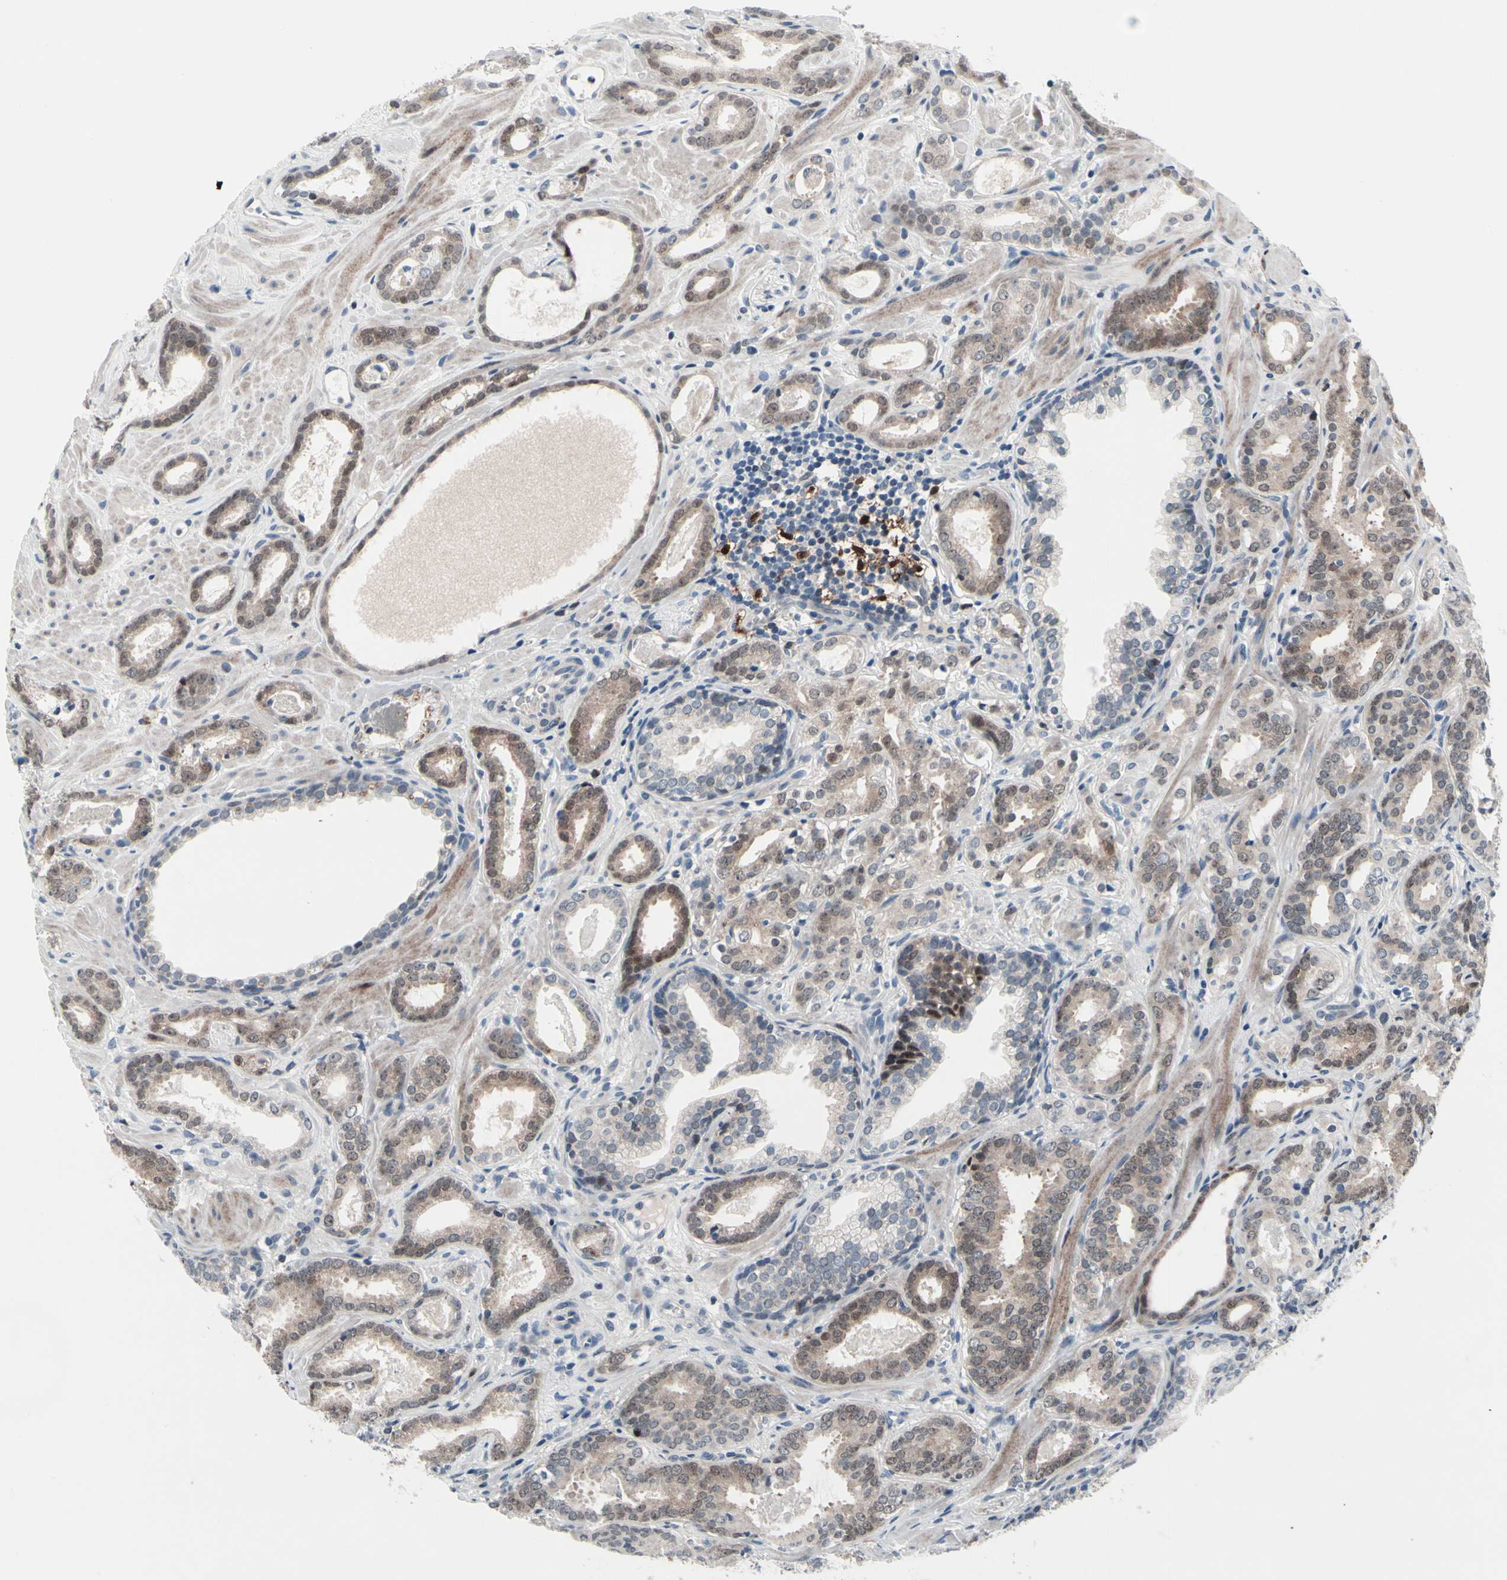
{"staining": {"intensity": "moderate", "quantity": ">75%", "location": "cytoplasmic/membranous,nuclear"}, "tissue": "prostate cancer", "cell_type": "Tumor cells", "image_type": "cancer", "snomed": [{"axis": "morphology", "description": "Adenocarcinoma, Low grade"}, {"axis": "topography", "description": "Prostate"}], "caption": "Moderate cytoplasmic/membranous and nuclear protein expression is appreciated in about >75% of tumor cells in prostate cancer.", "gene": "TXN", "patient": {"sex": "male", "age": 57}}